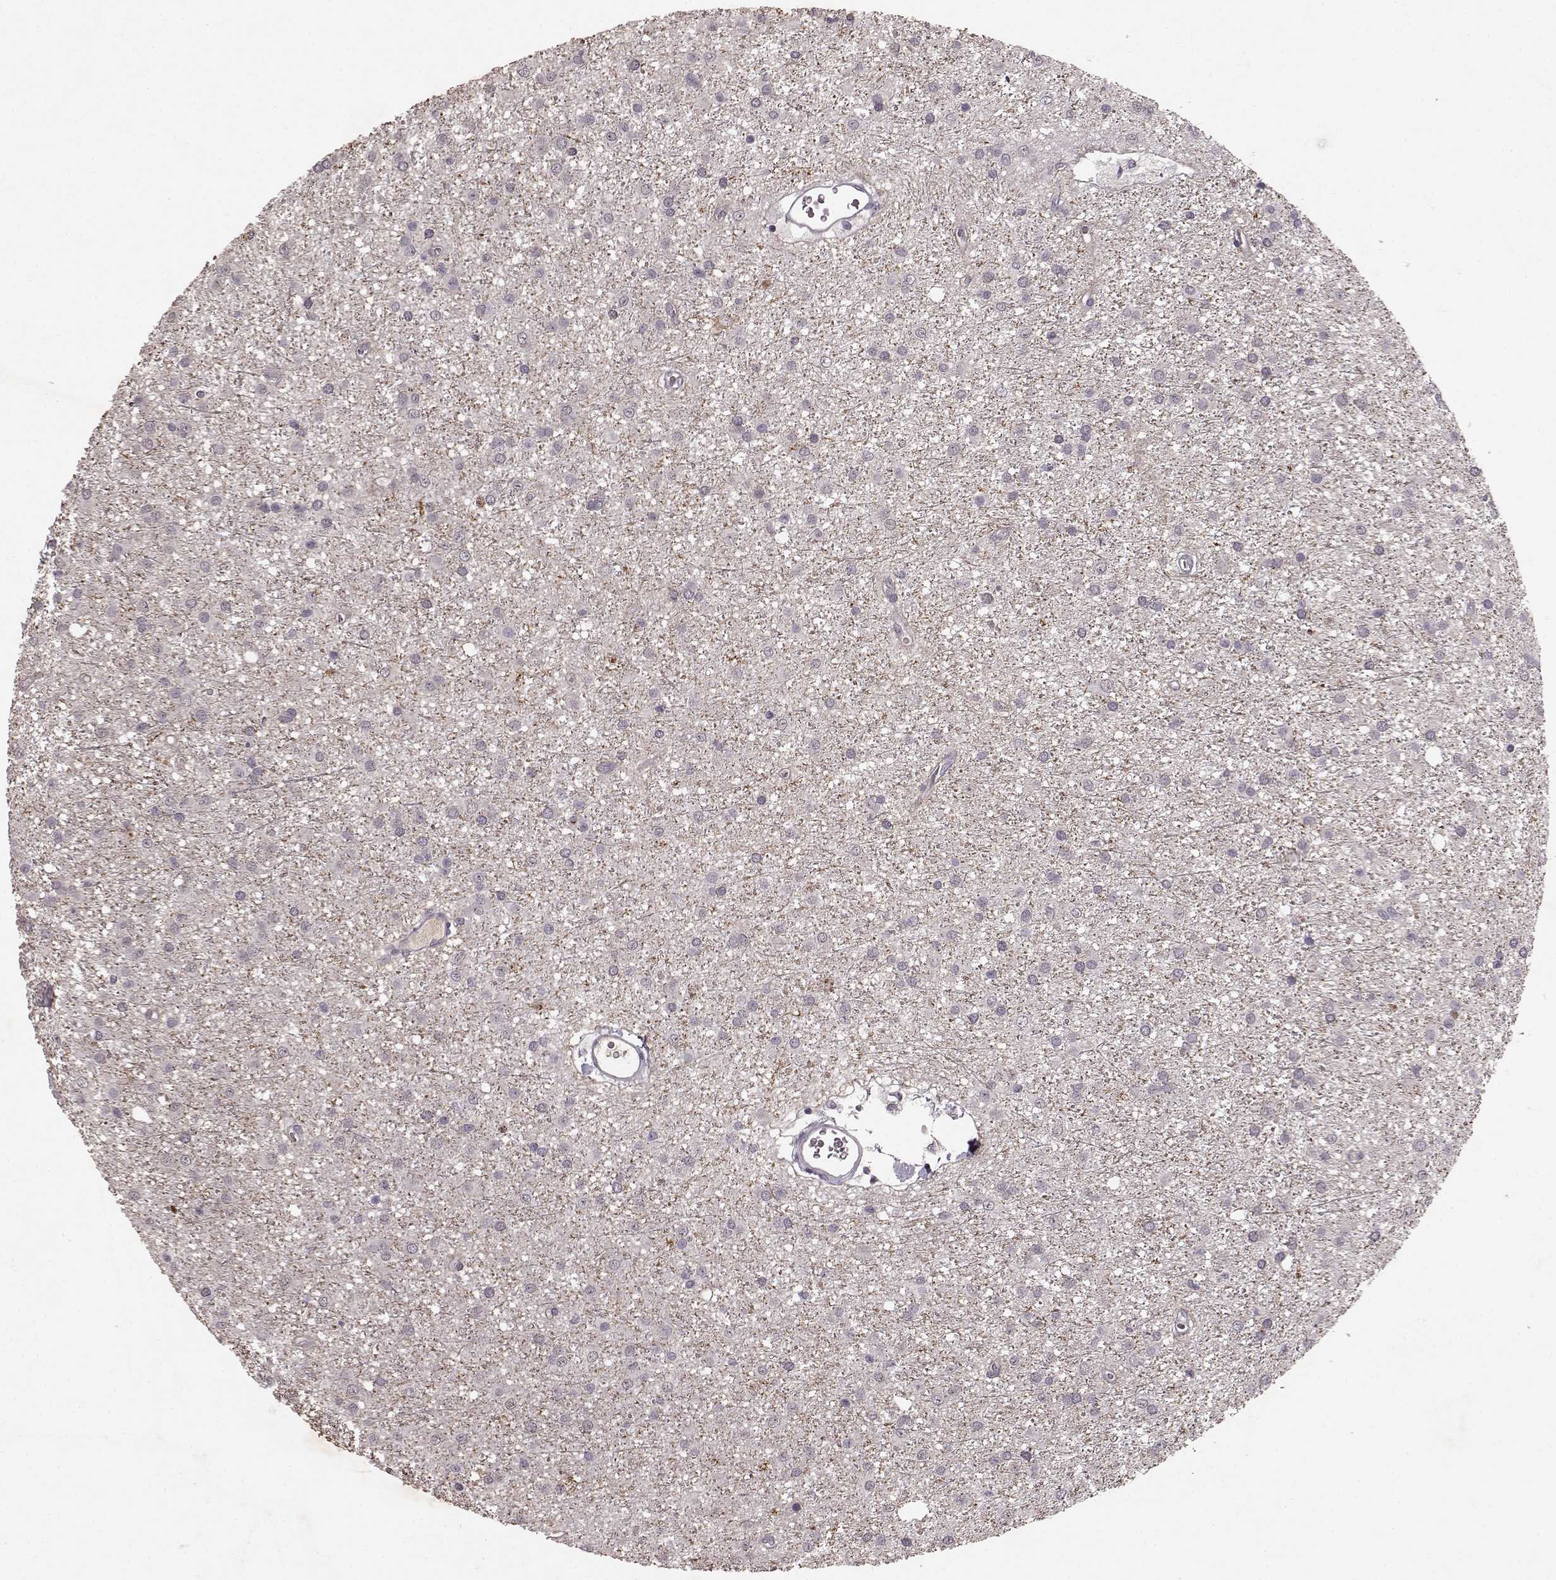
{"staining": {"intensity": "negative", "quantity": "none", "location": "none"}, "tissue": "glioma", "cell_type": "Tumor cells", "image_type": "cancer", "snomed": [{"axis": "morphology", "description": "Glioma, malignant, Low grade"}, {"axis": "topography", "description": "Brain"}], "caption": "Immunohistochemical staining of glioma reveals no significant staining in tumor cells.", "gene": "FRRS1L", "patient": {"sex": "male", "age": 27}}